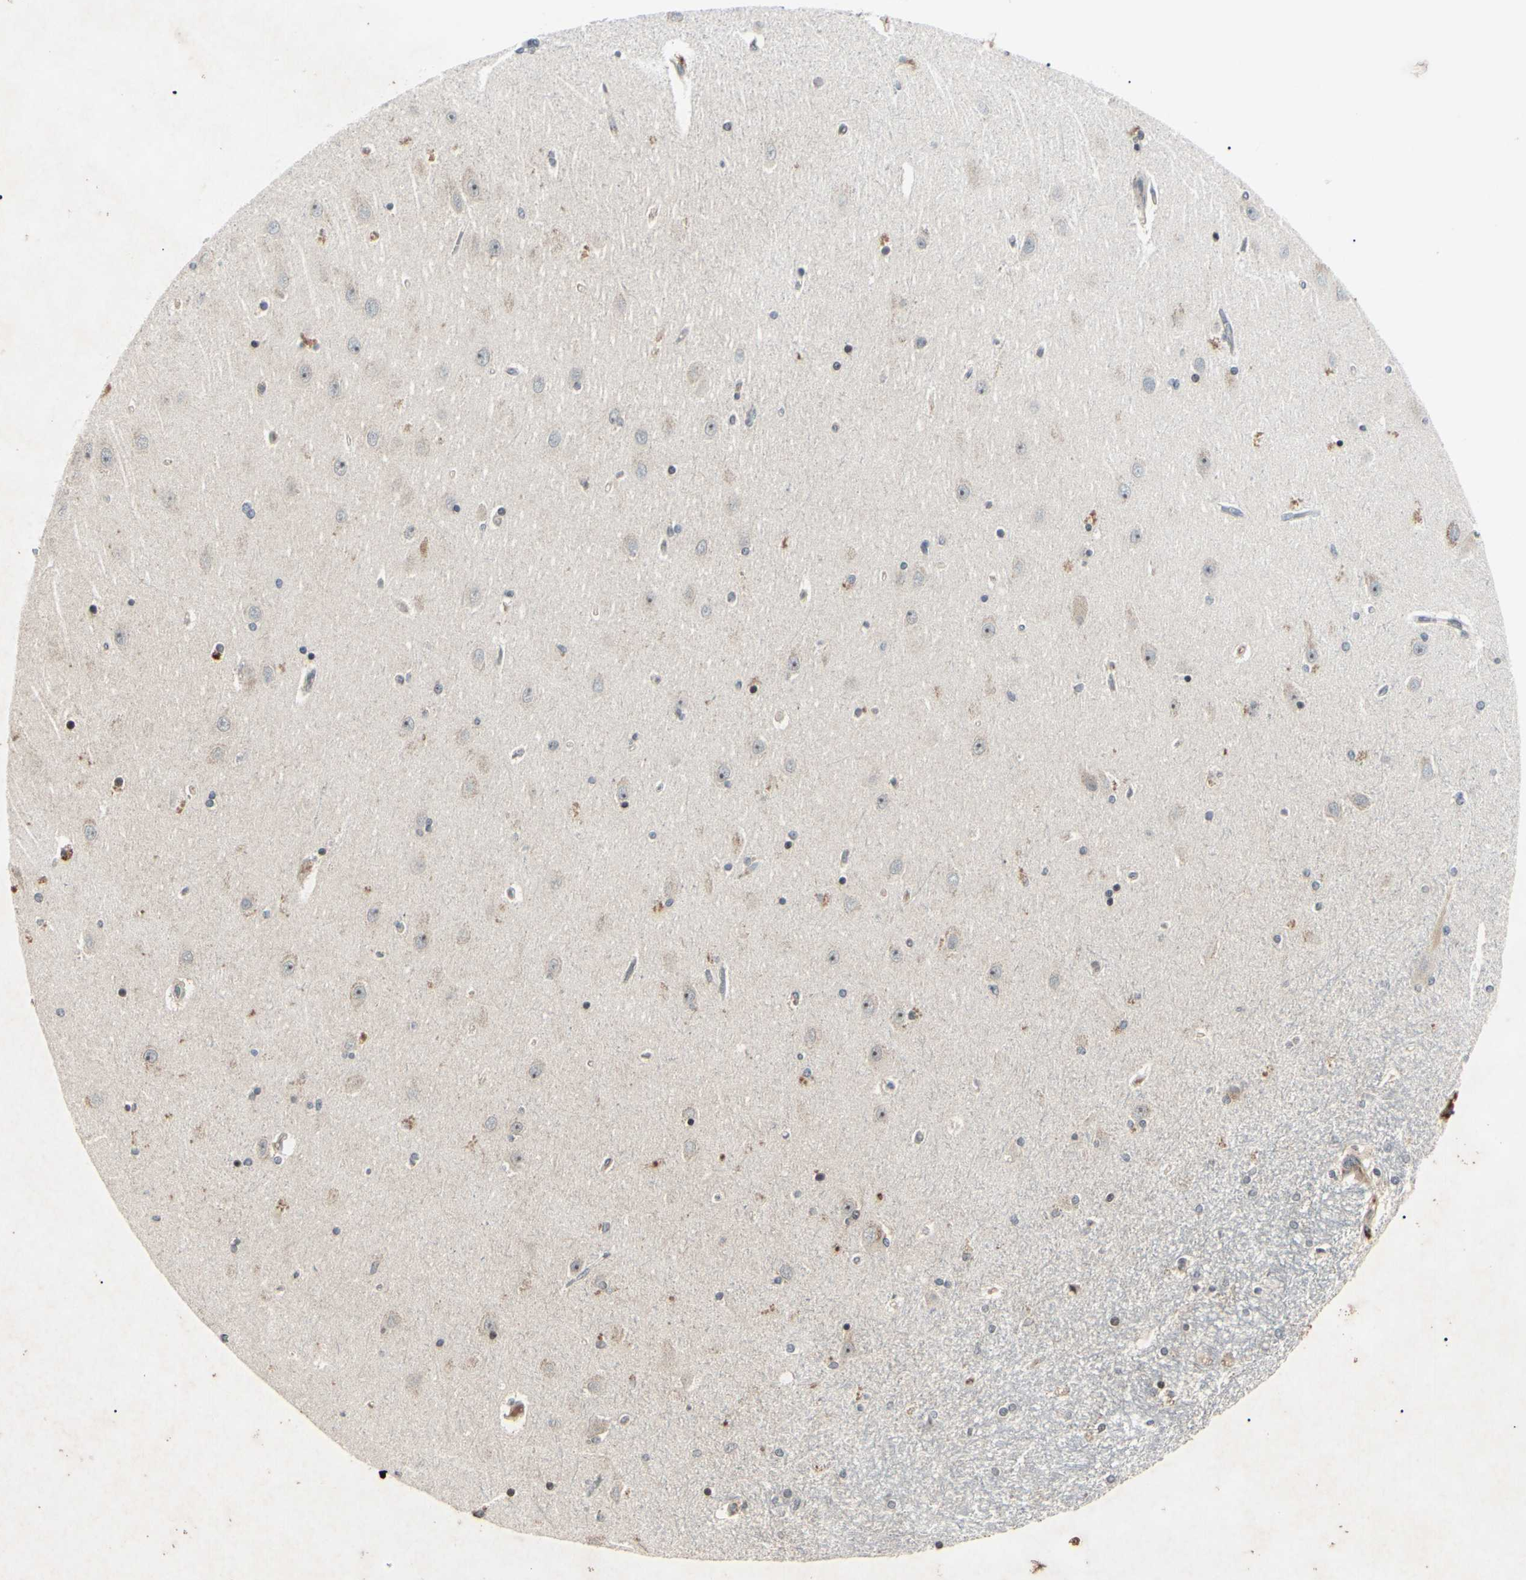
{"staining": {"intensity": "moderate", "quantity": "<25%", "location": "nuclear"}, "tissue": "hippocampus", "cell_type": "Glial cells", "image_type": "normal", "snomed": [{"axis": "morphology", "description": "Normal tissue, NOS"}, {"axis": "topography", "description": "Hippocampus"}], "caption": "This is a histology image of IHC staining of normal hippocampus, which shows moderate positivity in the nuclear of glial cells.", "gene": "AEBP1", "patient": {"sex": "female", "age": 54}}